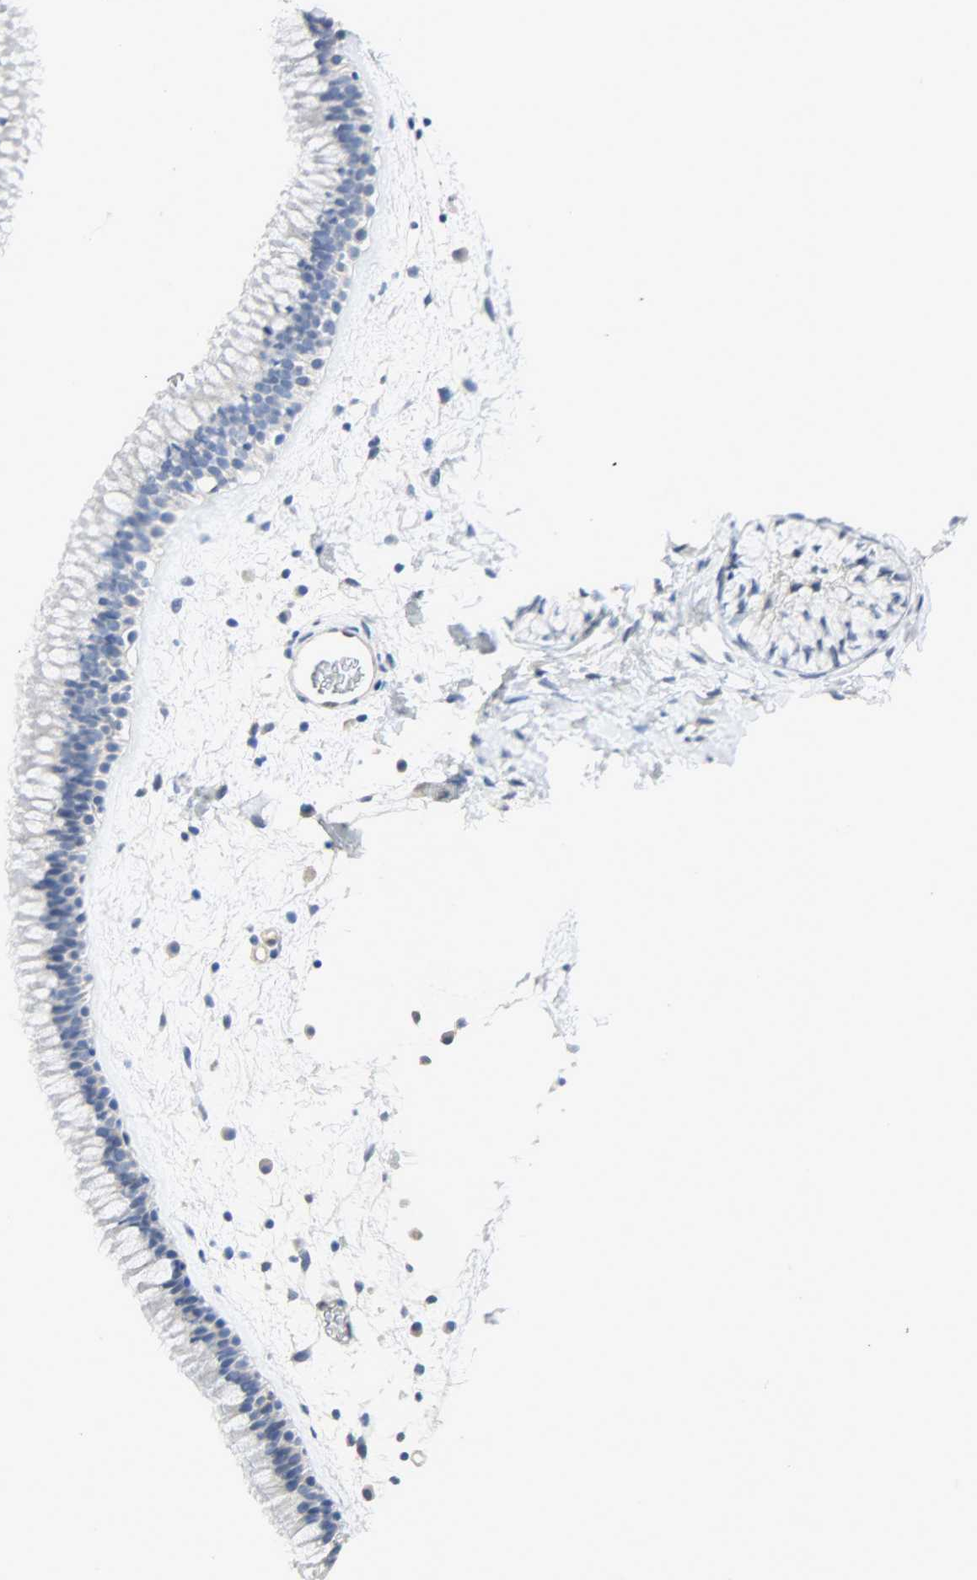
{"staining": {"intensity": "negative", "quantity": "none", "location": "none"}, "tissue": "nasopharynx", "cell_type": "Respiratory epithelial cells", "image_type": "normal", "snomed": [{"axis": "morphology", "description": "Normal tissue, NOS"}, {"axis": "morphology", "description": "Inflammation, NOS"}, {"axis": "topography", "description": "Nasopharynx"}], "caption": "IHC of normal human nasopharynx shows no positivity in respiratory epithelial cells. Nuclei are stained in blue.", "gene": "FKBP1A", "patient": {"sex": "male", "age": 48}}